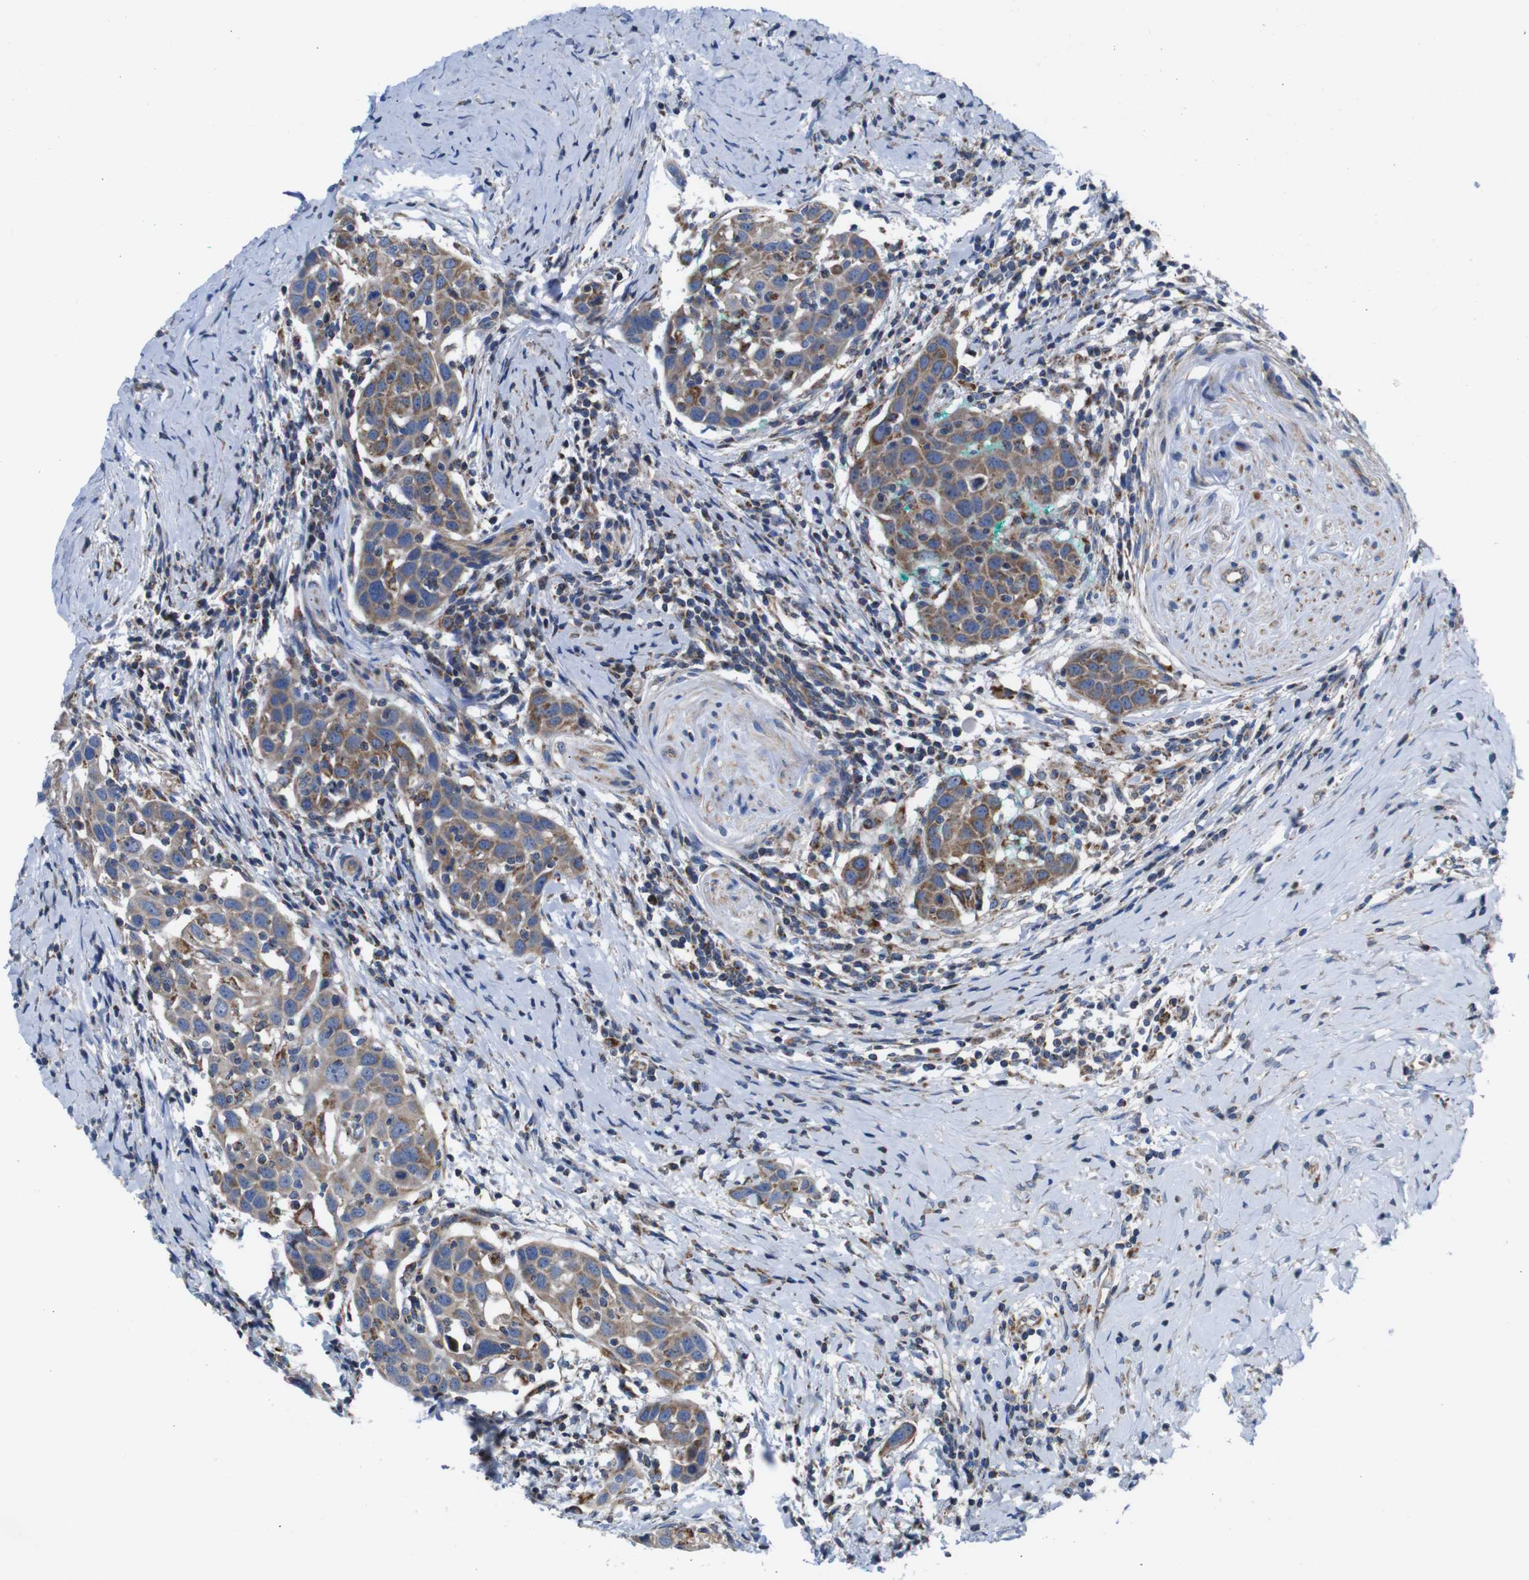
{"staining": {"intensity": "moderate", "quantity": ">75%", "location": "cytoplasmic/membranous"}, "tissue": "head and neck cancer", "cell_type": "Tumor cells", "image_type": "cancer", "snomed": [{"axis": "morphology", "description": "Squamous cell carcinoma, NOS"}, {"axis": "topography", "description": "Oral tissue"}, {"axis": "topography", "description": "Head-Neck"}], "caption": "Head and neck cancer stained with DAB (3,3'-diaminobenzidine) immunohistochemistry exhibits medium levels of moderate cytoplasmic/membranous staining in approximately >75% of tumor cells. (Brightfield microscopy of DAB IHC at high magnification).", "gene": "PDCD1LG2", "patient": {"sex": "female", "age": 50}}